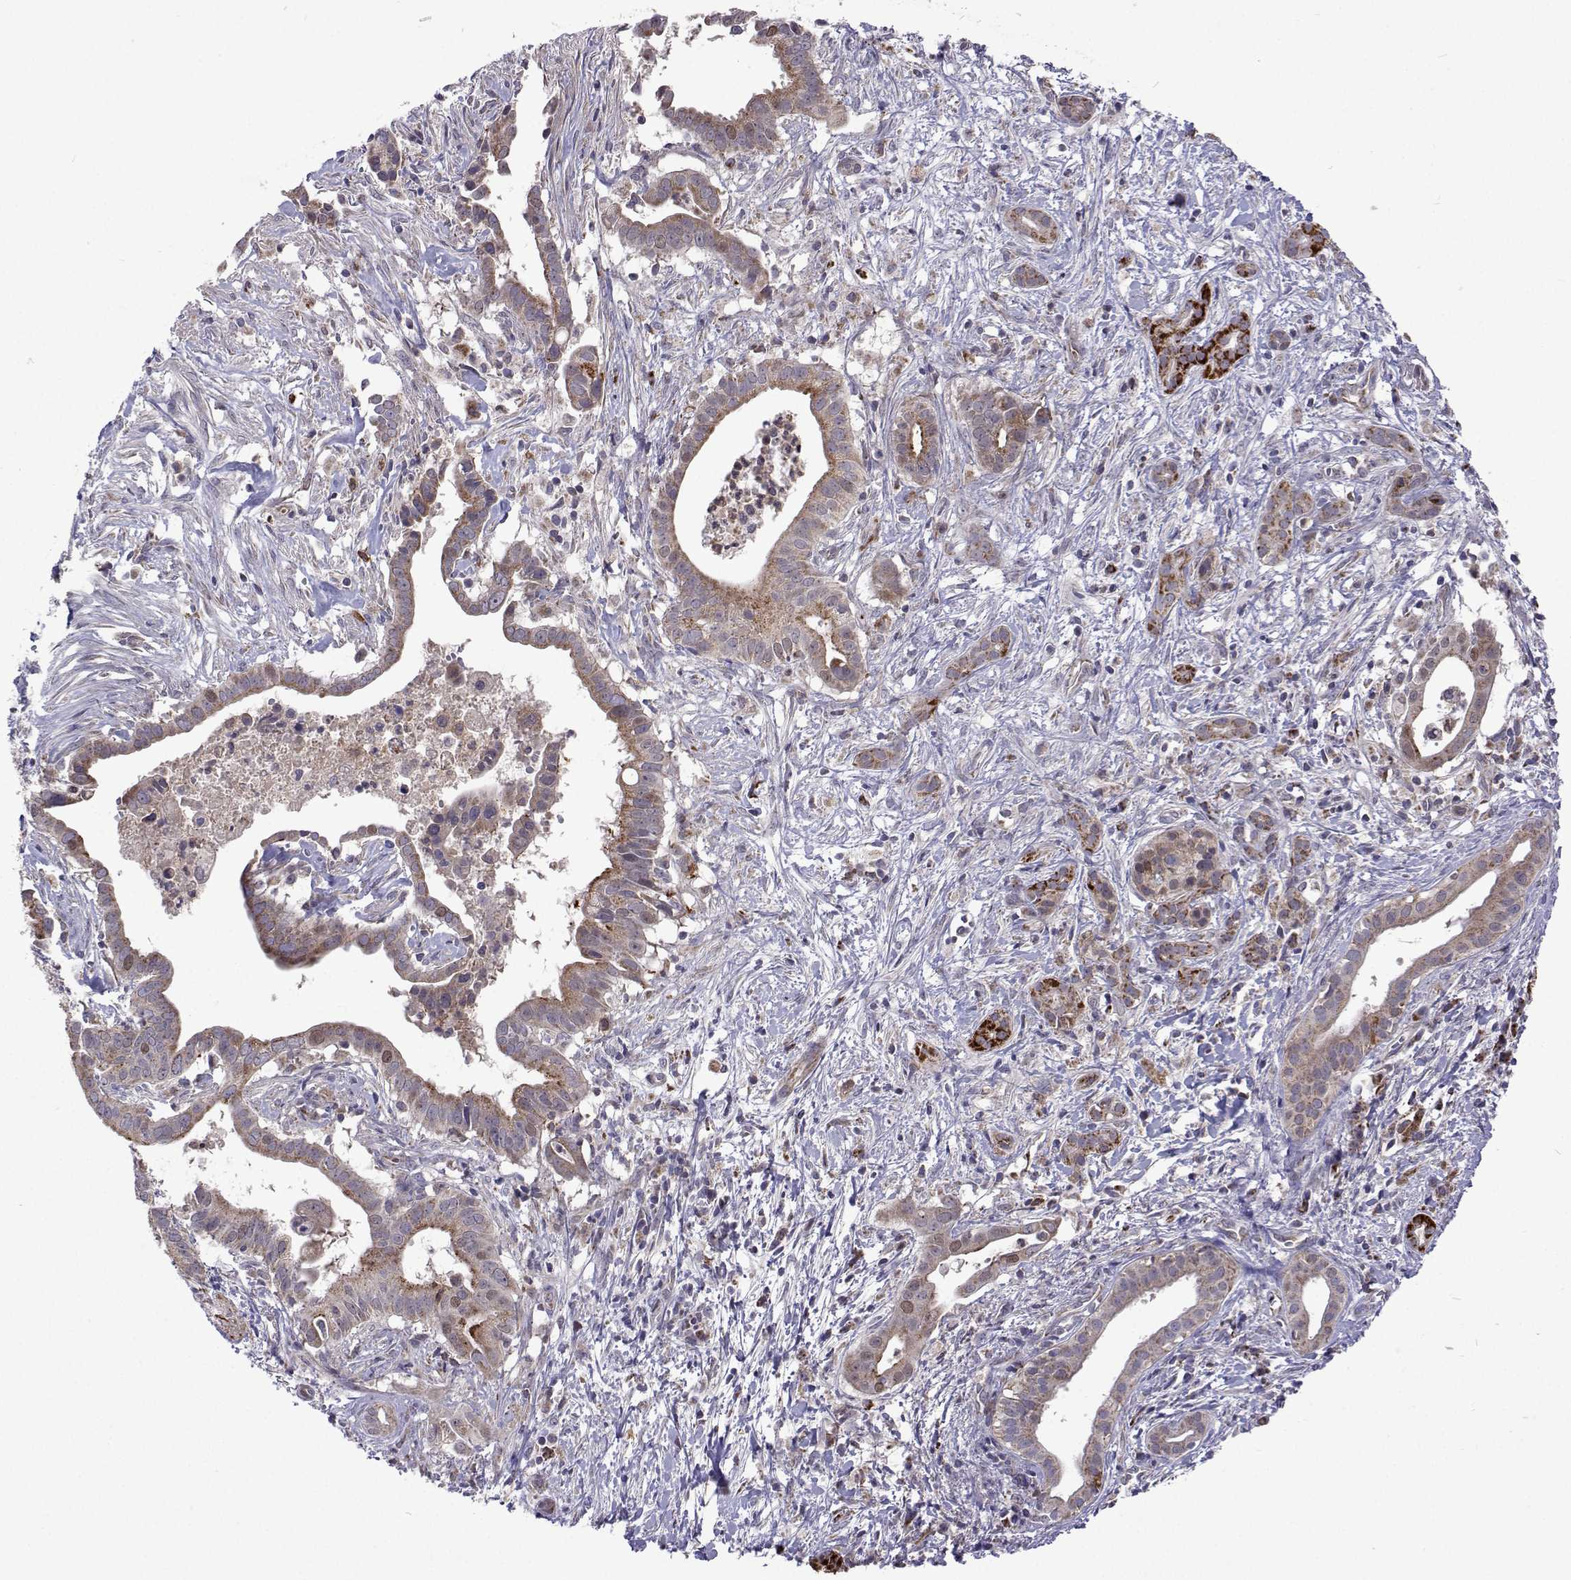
{"staining": {"intensity": "weak", "quantity": "25%-75%", "location": "cytoplasmic/membranous"}, "tissue": "pancreatic cancer", "cell_type": "Tumor cells", "image_type": "cancer", "snomed": [{"axis": "morphology", "description": "Adenocarcinoma, NOS"}, {"axis": "topography", "description": "Pancreas"}], "caption": "Protein staining by IHC demonstrates weak cytoplasmic/membranous expression in approximately 25%-75% of tumor cells in pancreatic cancer. Using DAB (3,3'-diaminobenzidine) (brown) and hematoxylin (blue) stains, captured at high magnification using brightfield microscopy.", "gene": "DHTKD1", "patient": {"sex": "male", "age": 61}}